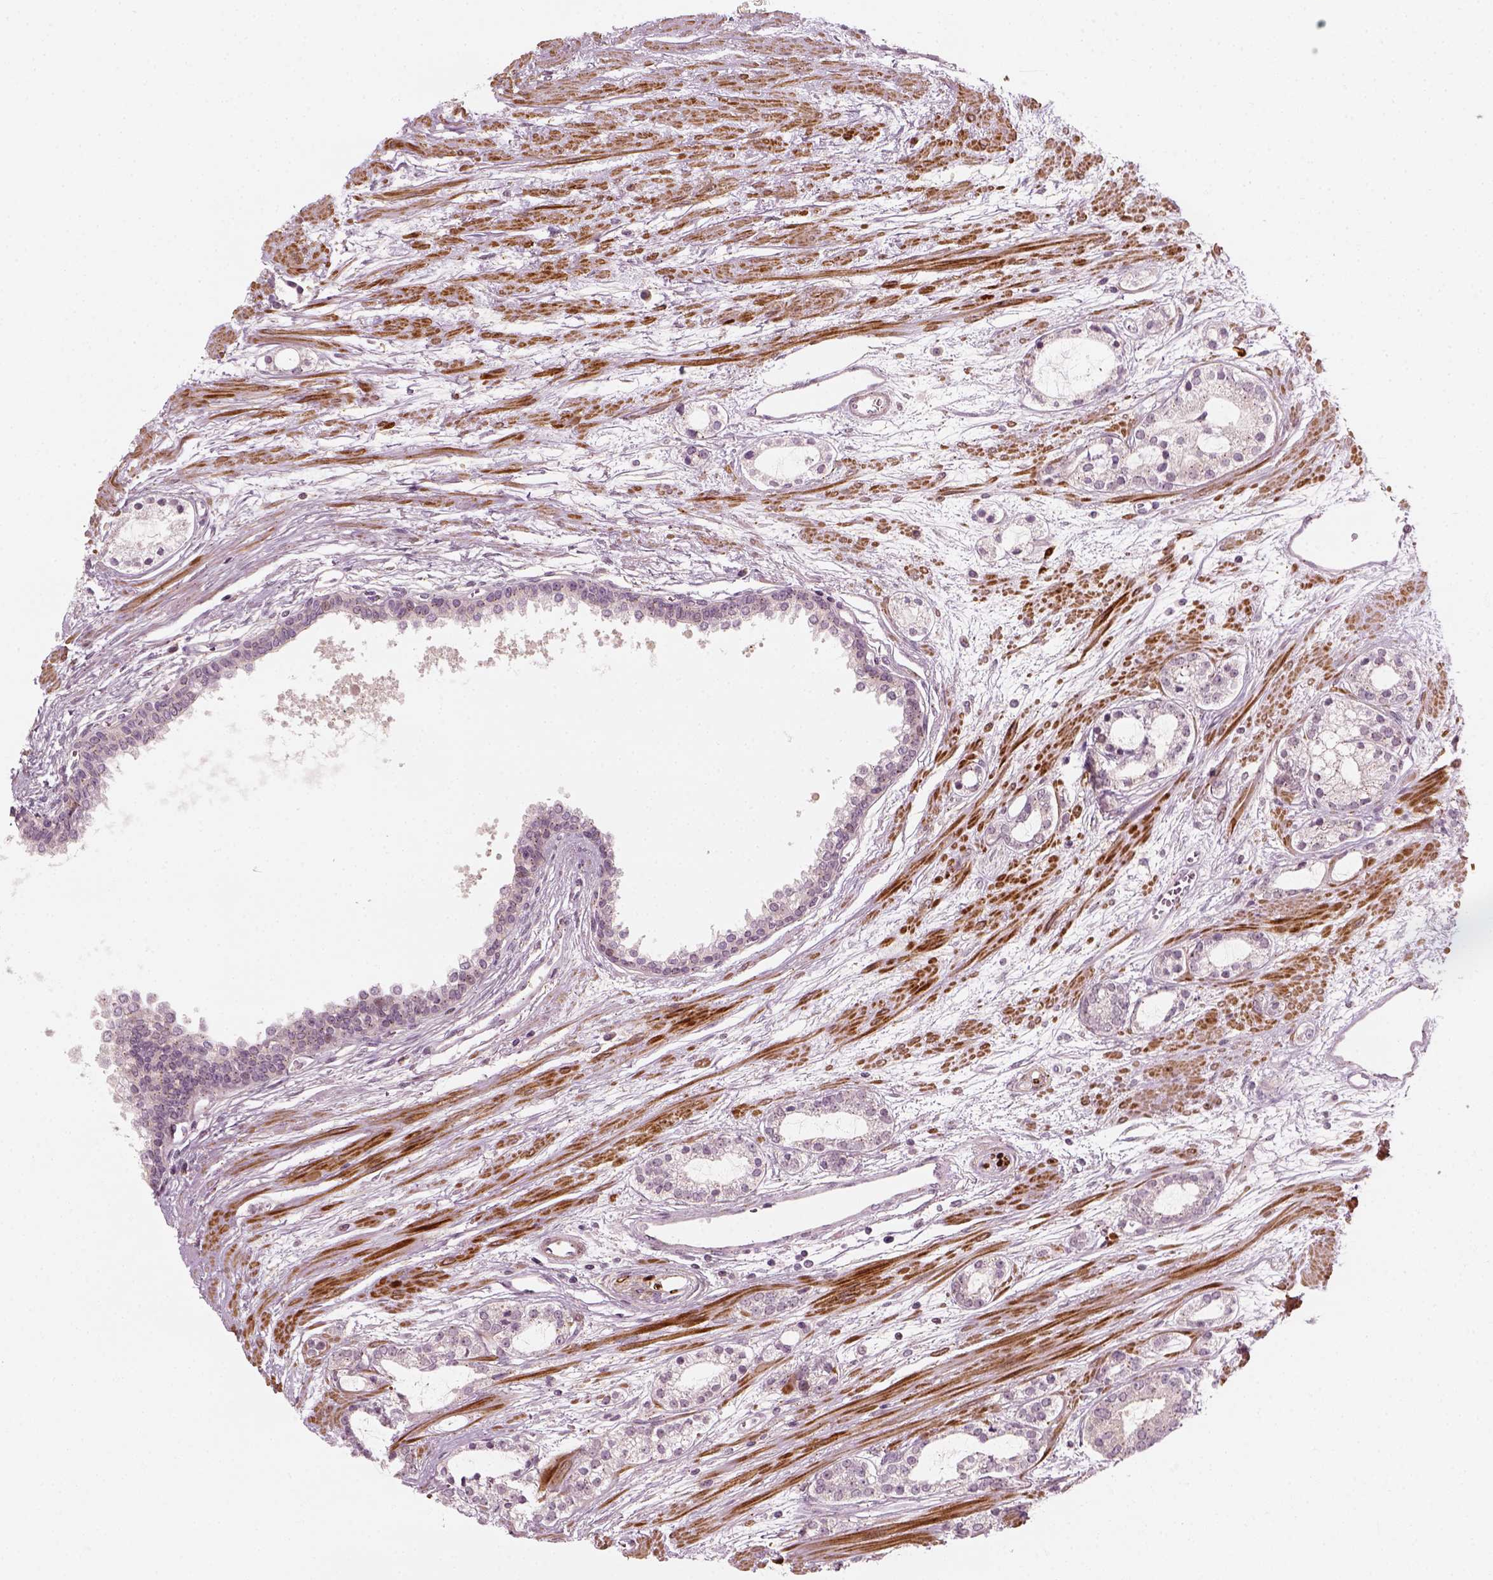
{"staining": {"intensity": "negative", "quantity": "none", "location": "none"}, "tissue": "prostate cancer", "cell_type": "Tumor cells", "image_type": "cancer", "snomed": [{"axis": "morphology", "description": "Adenocarcinoma, Medium grade"}, {"axis": "topography", "description": "Prostate"}], "caption": "An IHC histopathology image of prostate adenocarcinoma (medium-grade) is shown. There is no staining in tumor cells of prostate adenocarcinoma (medium-grade).", "gene": "MLIP", "patient": {"sex": "male", "age": 57}}